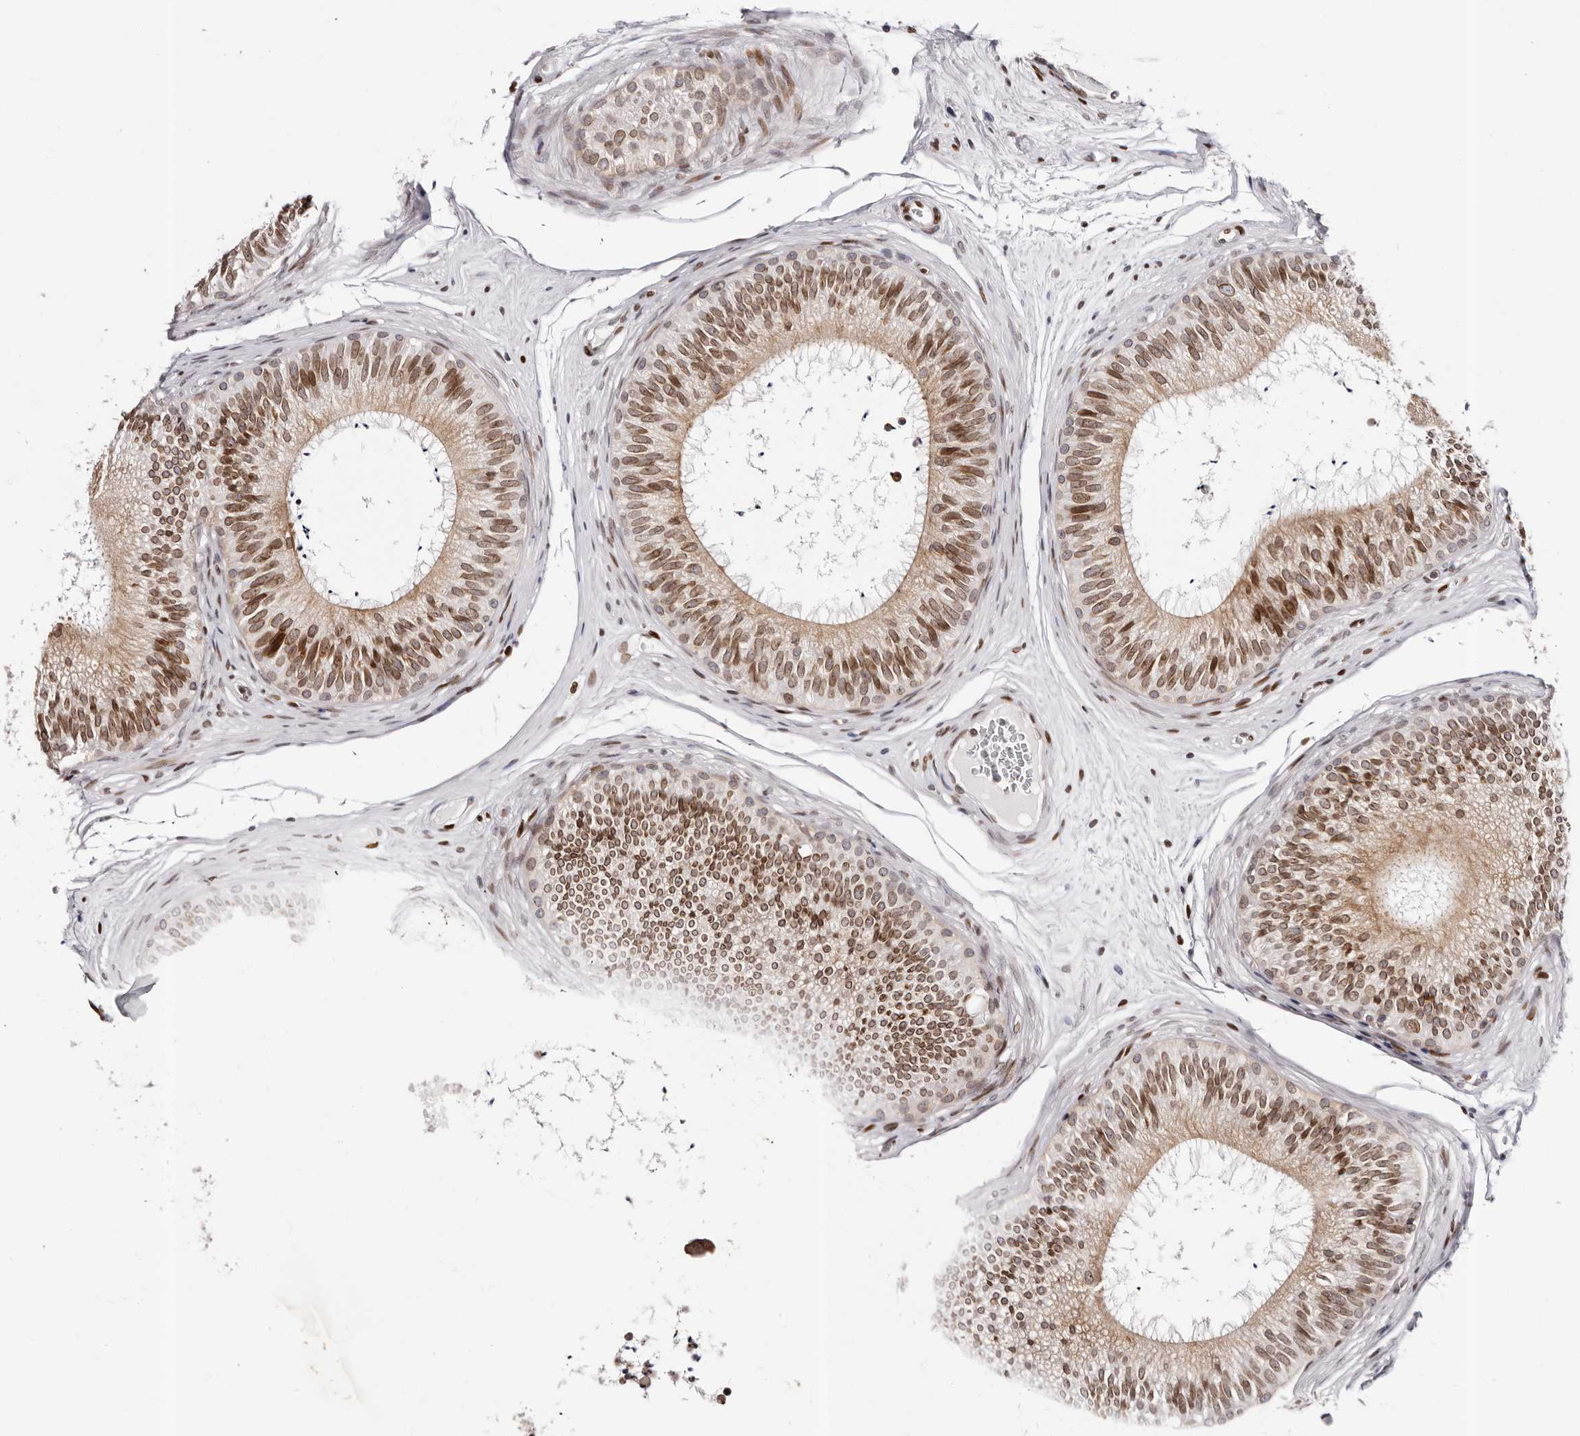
{"staining": {"intensity": "moderate", "quantity": ">75%", "location": "cytoplasmic/membranous,nuclear"}, "tissue": "epididymis", "cell_type": "Glandular cells", "image_type": "normal", "snomed": [{"axis": "morphology", "description": "Normal tissue, NOS"}, {"axis": "topography", "description": "Epididymis"}], "caption": "Protein expression by IHC displays moderate cytoplasmic/membranous,nuclear expression in about >75% of glandular cells in benign epididymis. Nuclei are stained in blue.", "gene": "NUP153", "patient": {"sex": "male", "age": 29}}